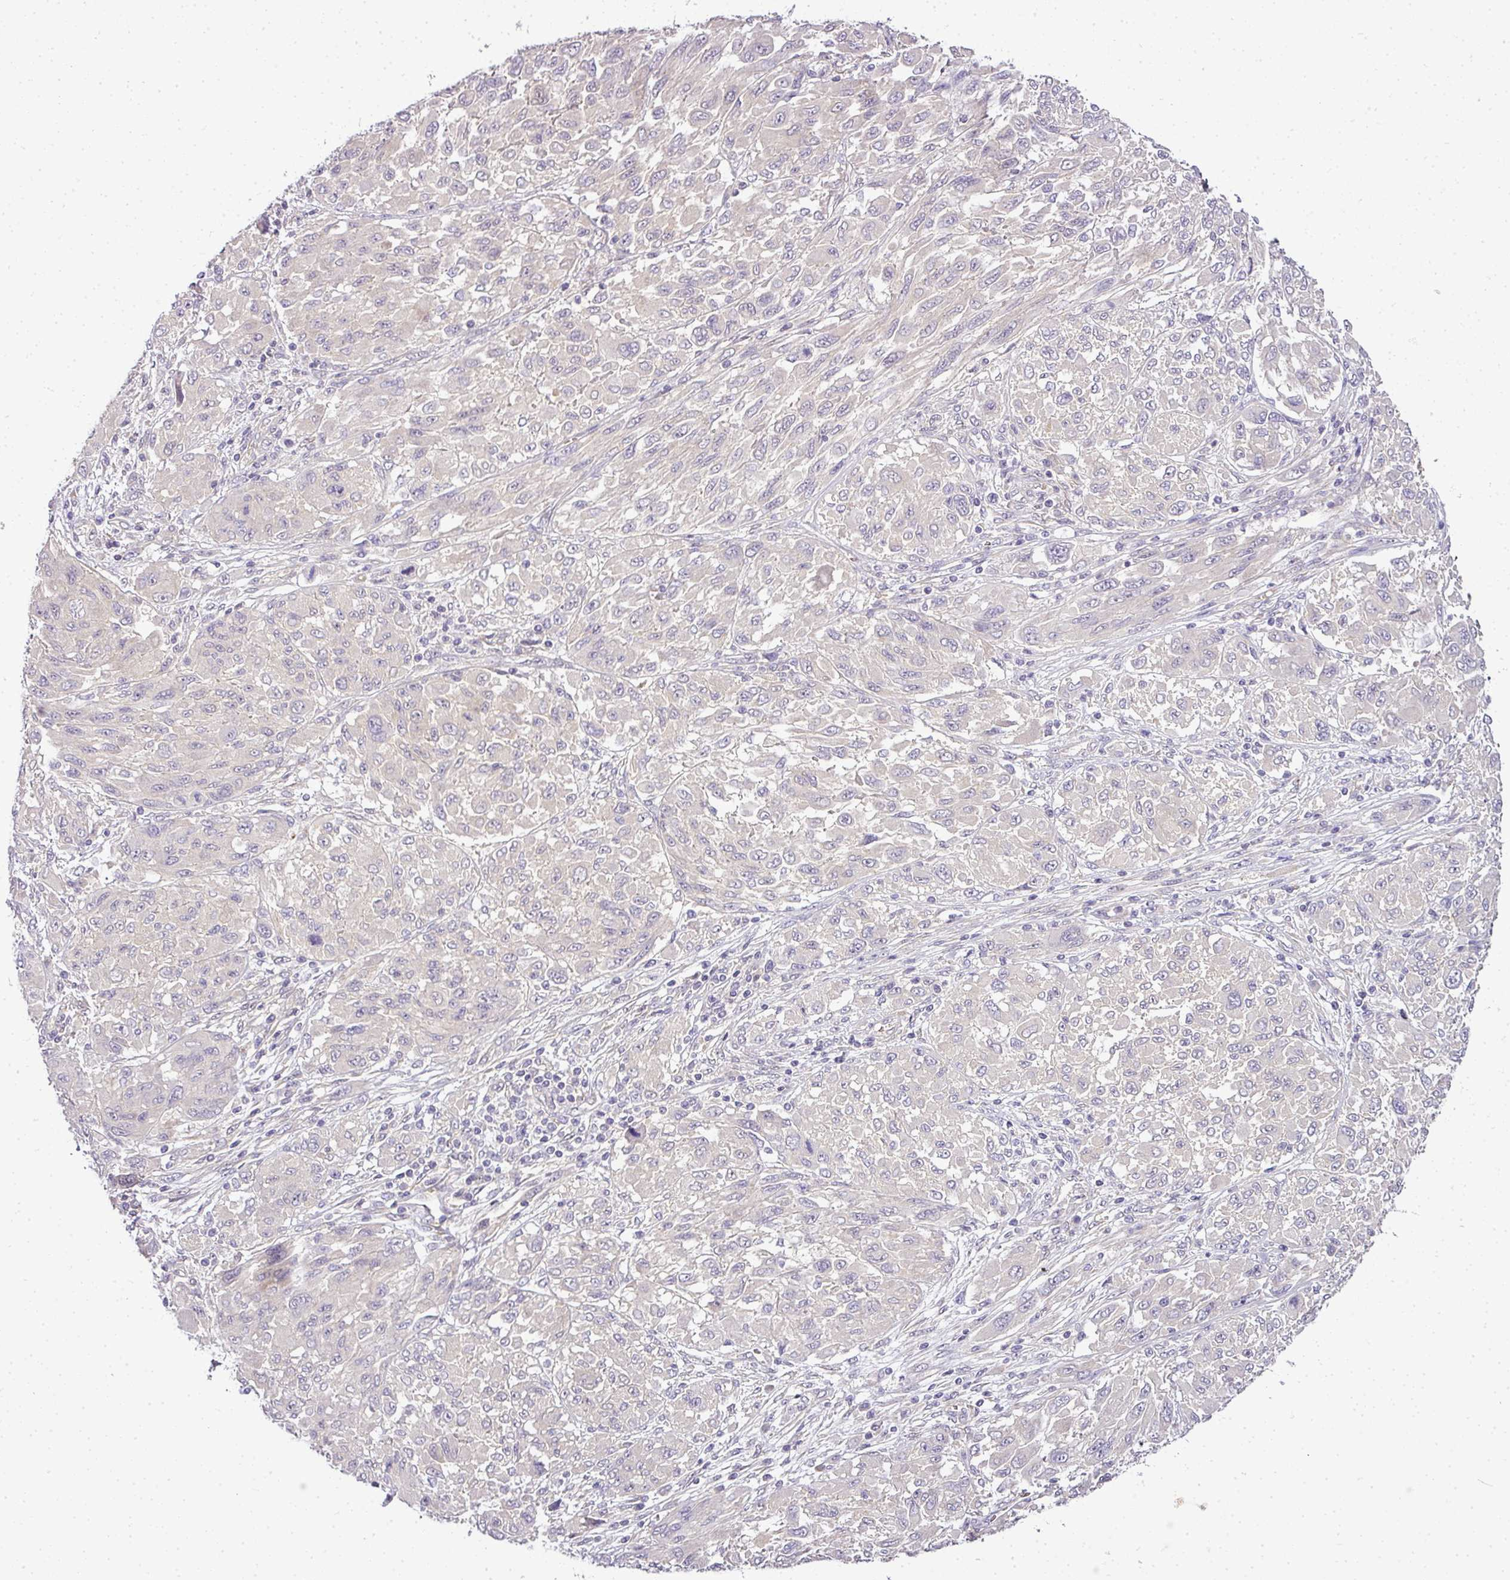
{"staining": {"intensity": "negative", "quantity": "none", "location": "none"}, "tissue": "melanoma", "cell_type": "Tumor cells", "image_type": "cancer", "snomed": [{"axis": "morphology", "description": "Malignant melanoma, NOS"}, {"axis": "topography", "description": "Skin"}], "caption": "Protein analysis of melanoma demonstrates no significant positivity in tumor cells.", "gene": "ADH5", "patient": {"sex": "female", "age": 91}}